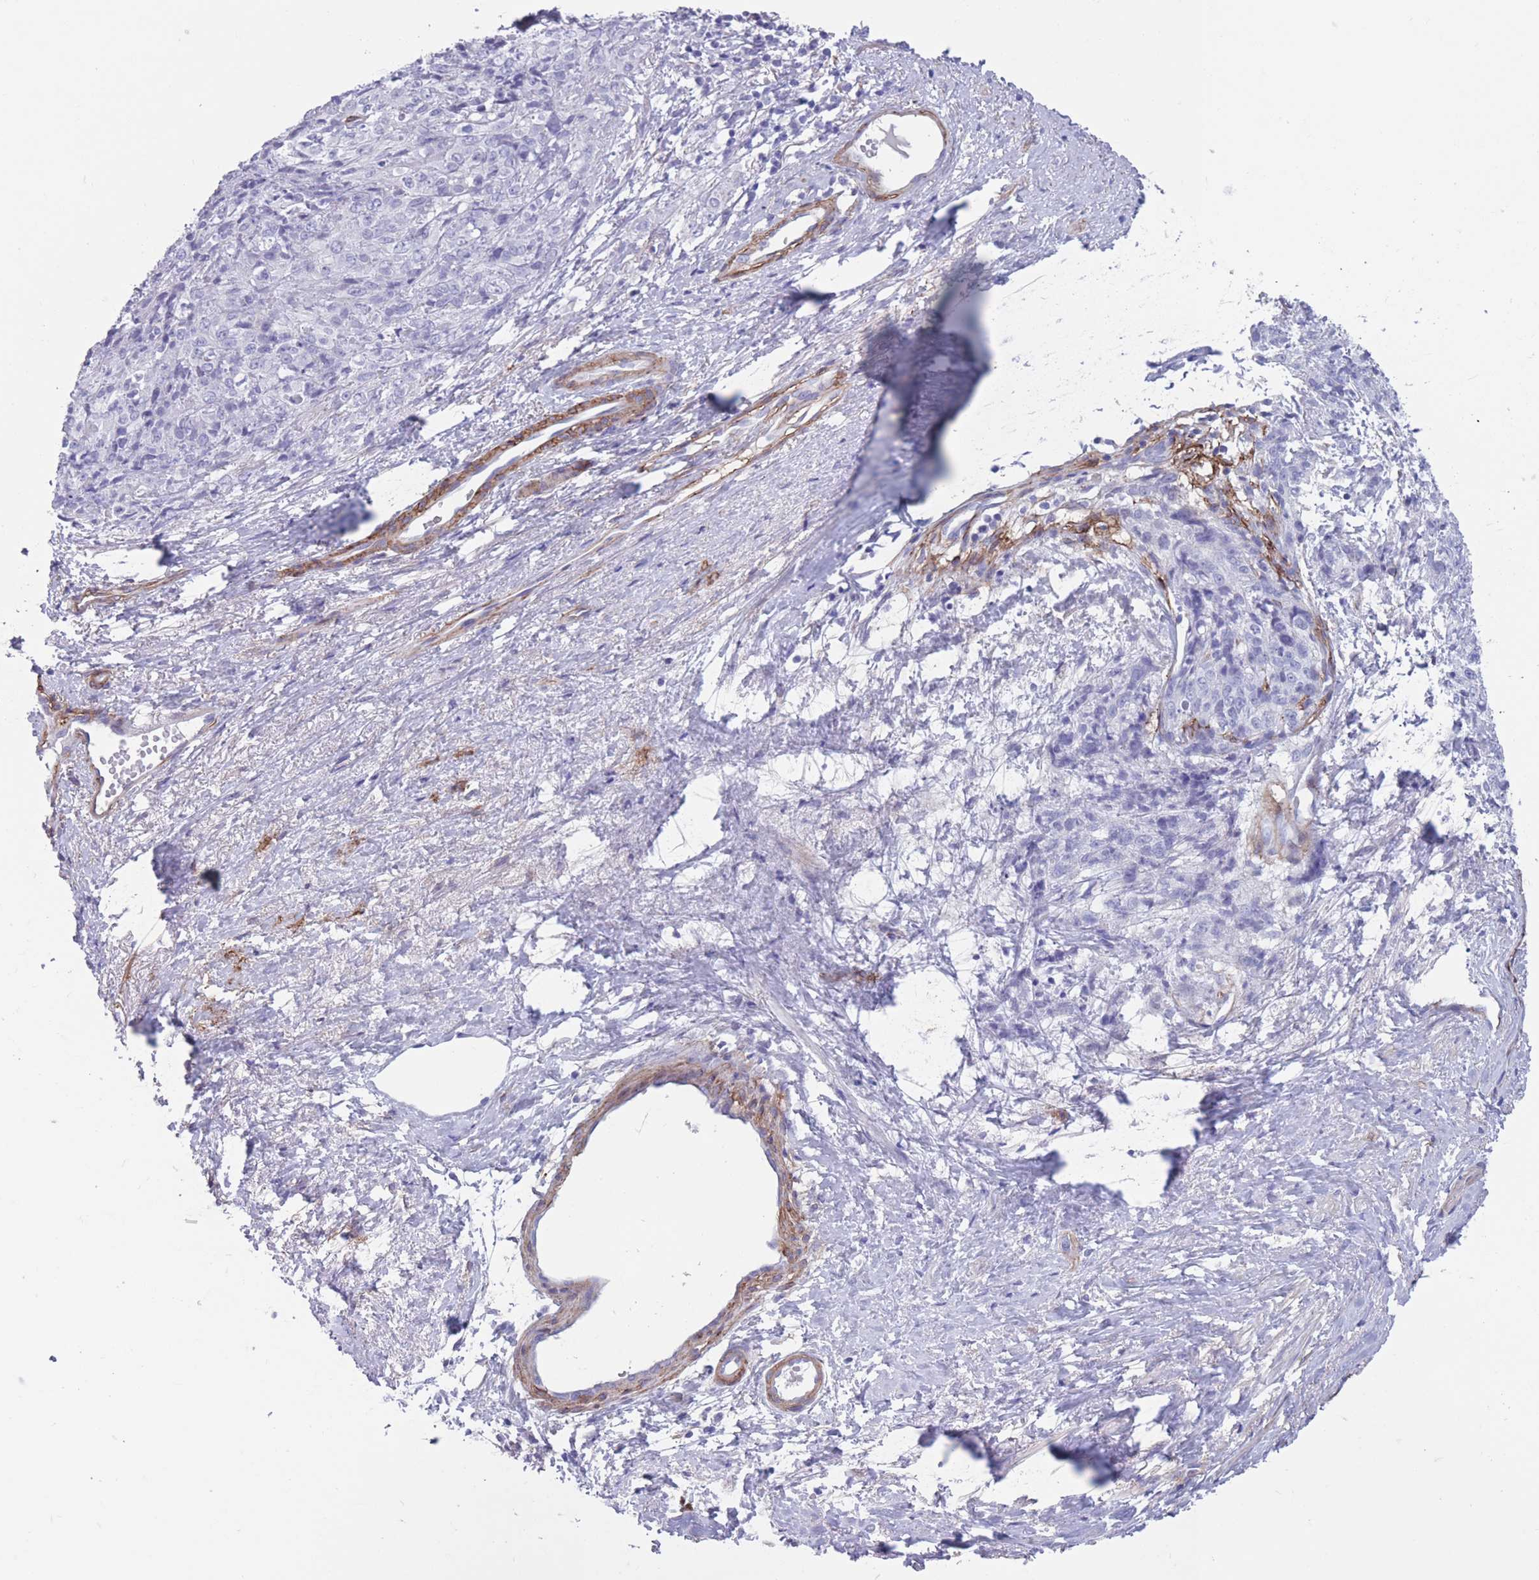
{"staining": {"intensity": "negative", "quantity": "none", "location": "none"}, "tissue": "skin cancer", "cell_type": "Tumor cells", "image_type": "cancer", "snomed": [{"axis": "morphology", "description": "Squamous cell carcinoma, NOS"}, {"axis": "topography", "description": "Skin"}, {"axis": "topography", "description": "Vulva"}], "caption": "Skin squamous cell carcinoma was stained to show a protein in brown. There is no significant staining in tumor cells.", "gene": "DPYD", "patient": {"sex": "female", "age": 85}}